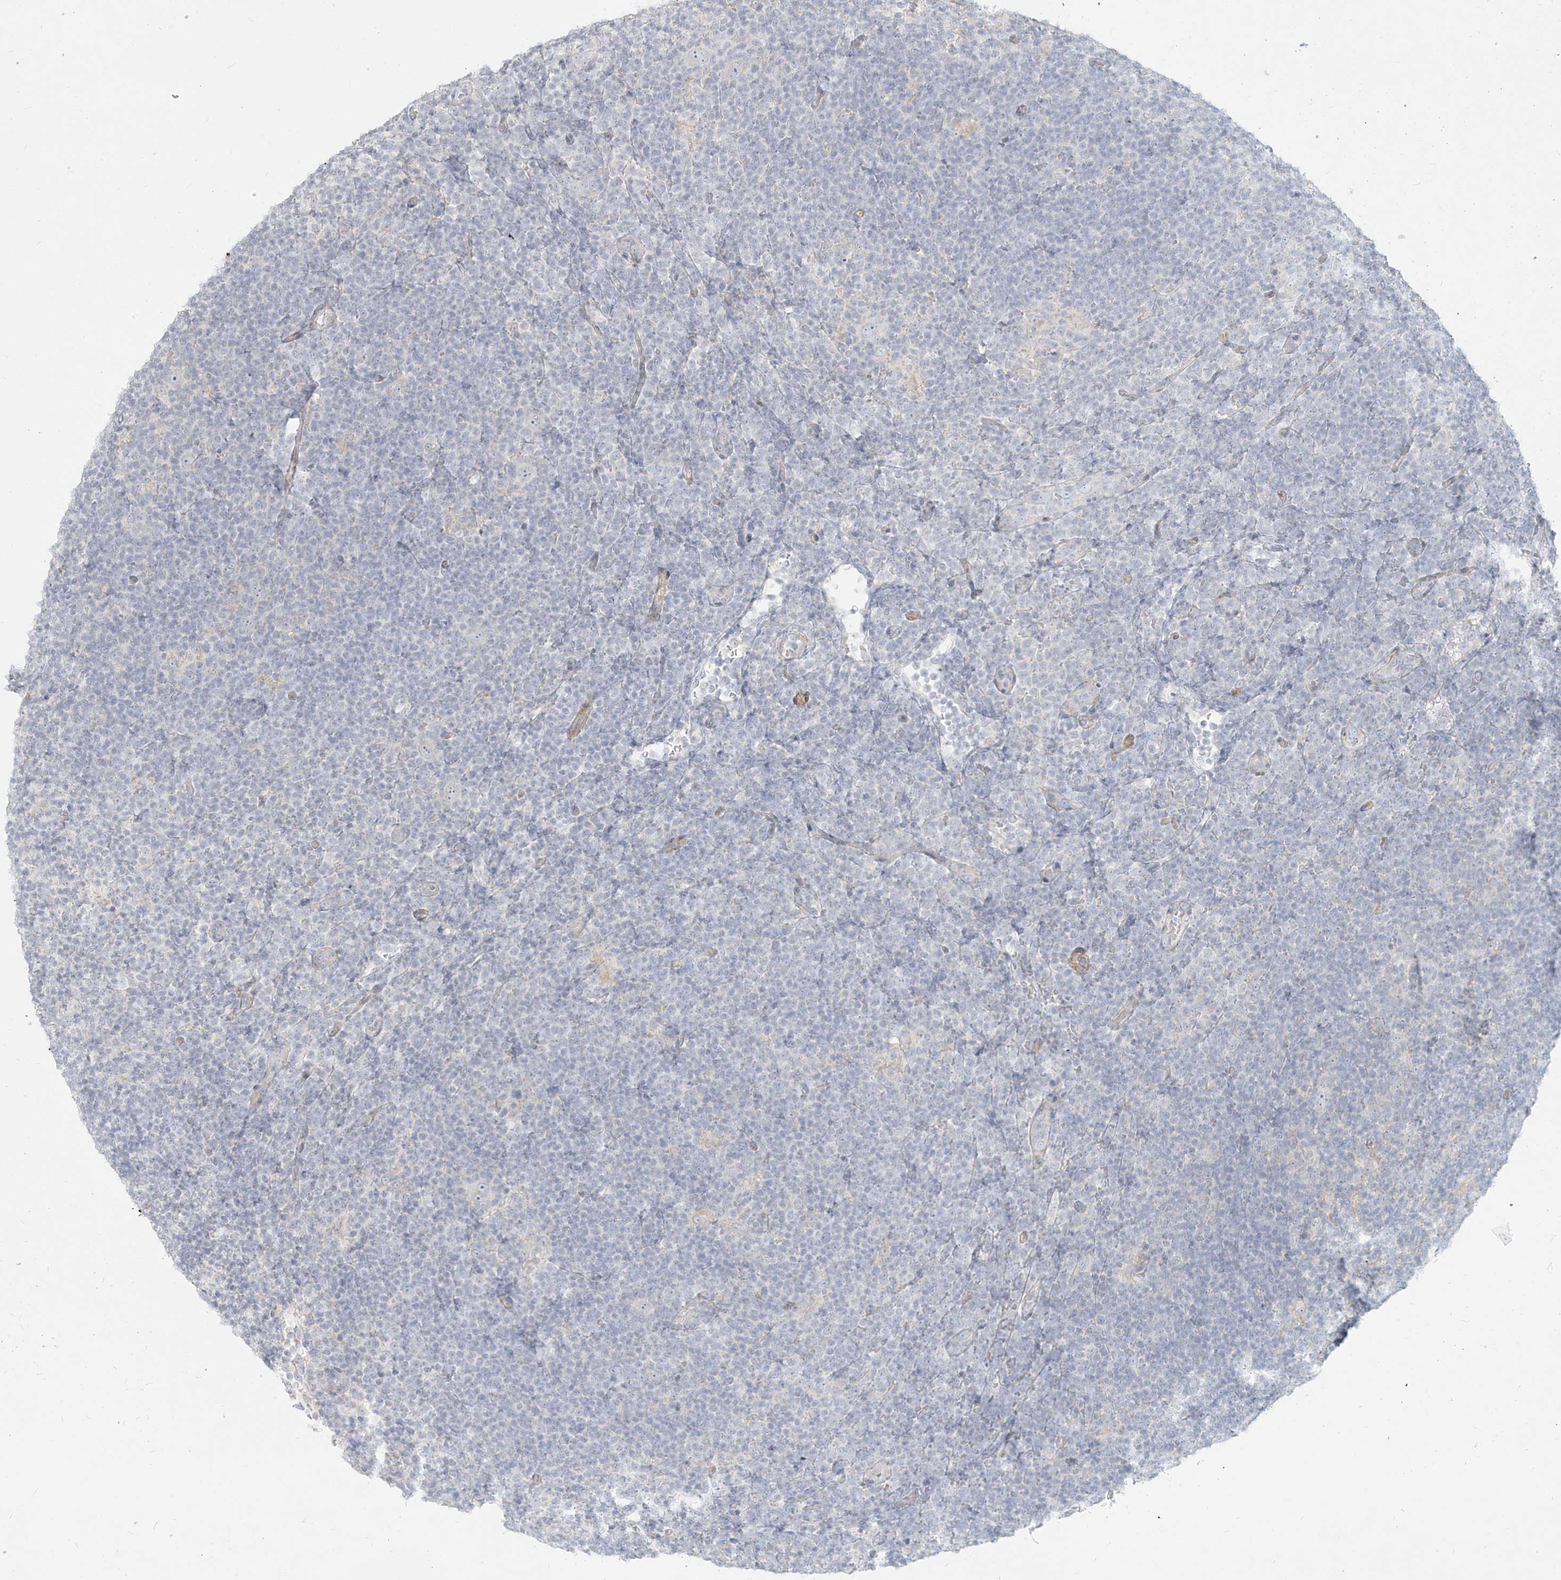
{"staining": {"intensity": "negative", "quantity": "none", "location": "none"}, "tissue": "lymphoma", "cell_type": "Tumor cells", "image_type": "cancer", "snomed": [{"axis": "morphology", "description": "Hodgkin's disease, NOS"}, {"axis": "topography", "description": "Lymph node"}], "caption": "The image shows no significant staining in tumor cells of lymphoma.", "gene": "ITPKB", "patient": {"sex": "female", "age": 57}}